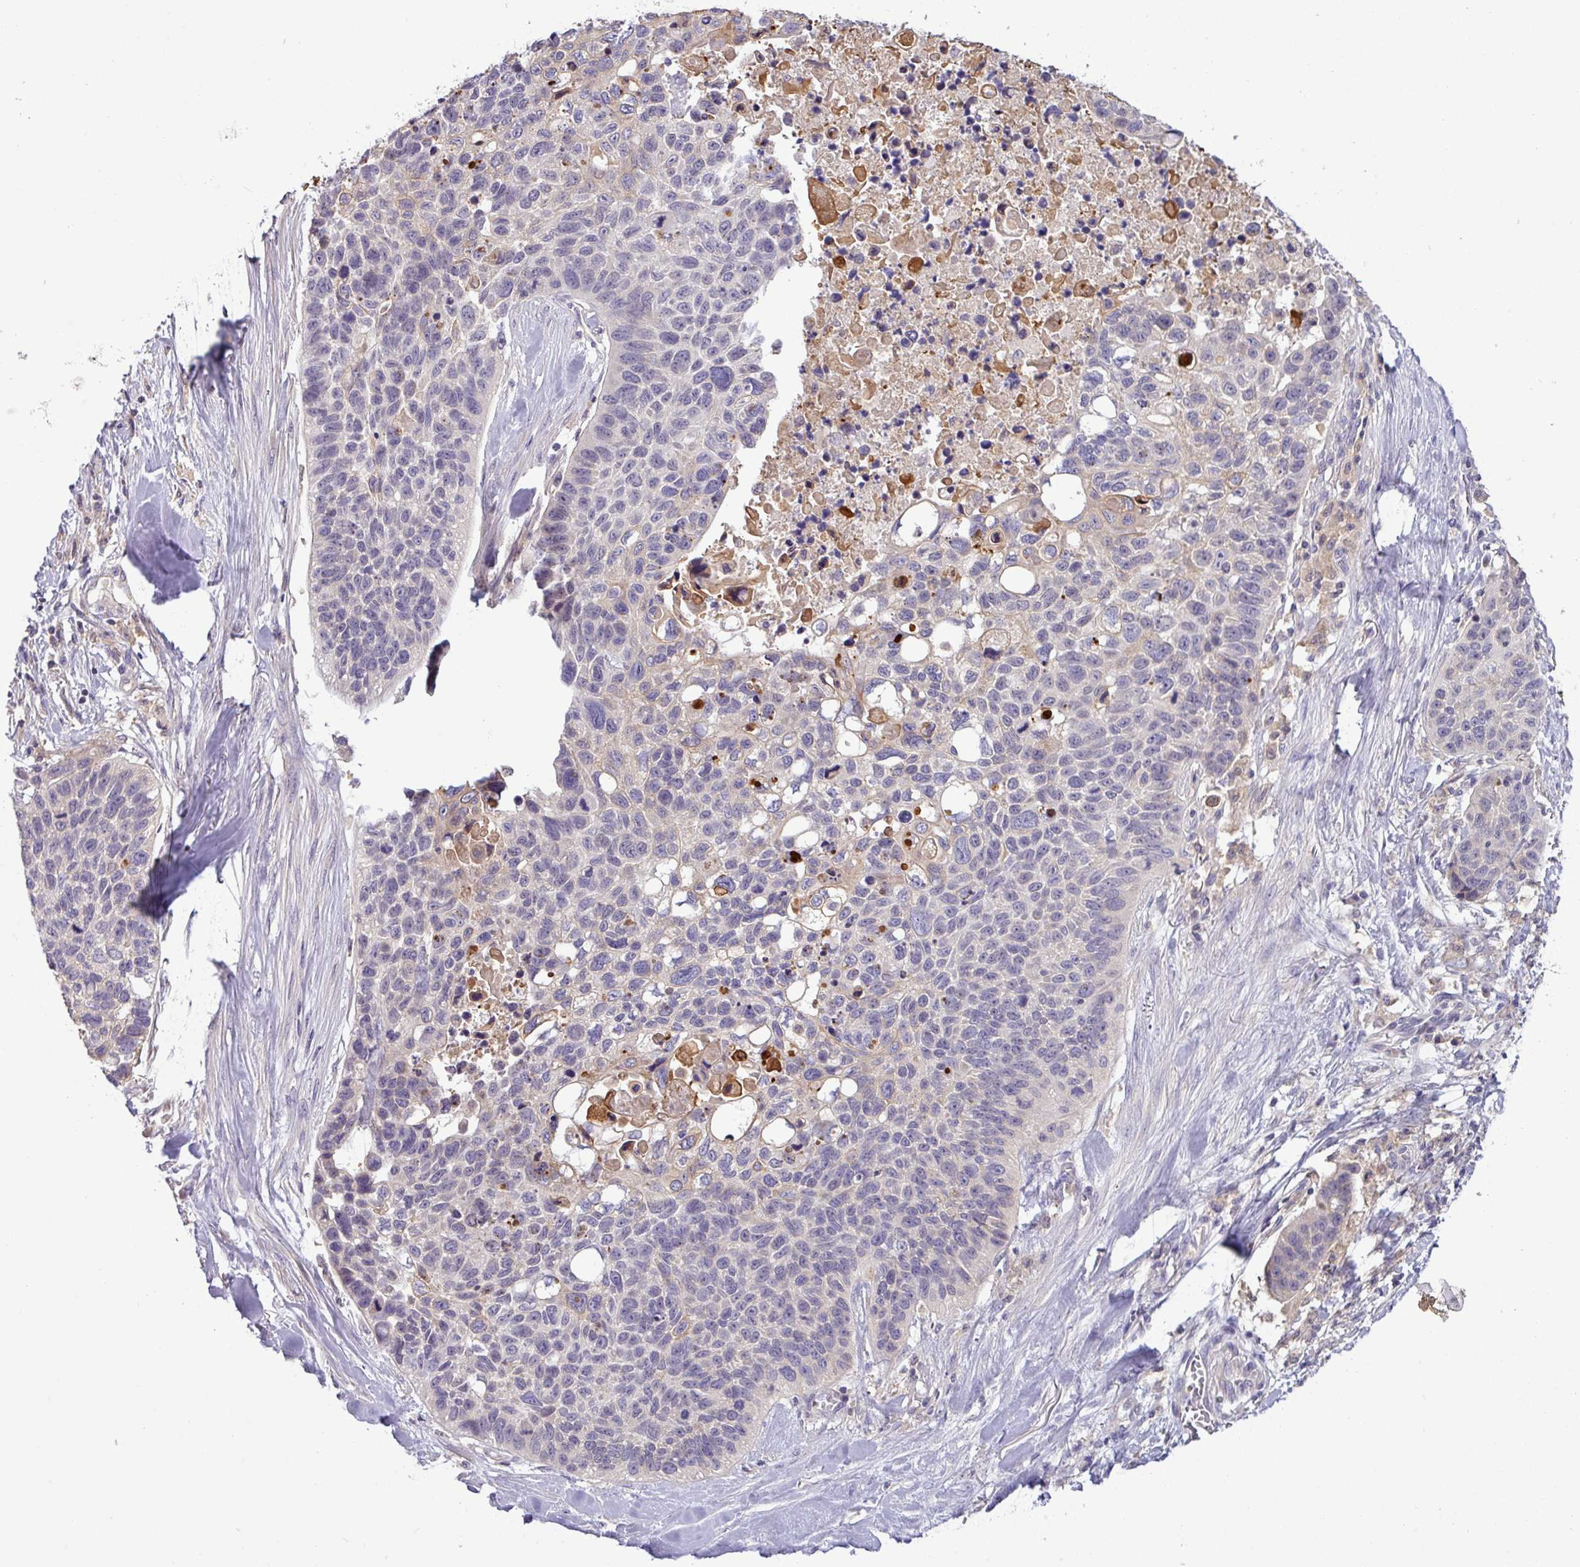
{"staining": {"intensity": "negative", "quantity": "none", "location": "none"}, "tissue": "lung cancer", "cell_type": "Tumor cells", "image_type": "cancer", "snomed": [{"axis": "morphology", "description": "Squamous cell carcinoma, NOS"}, {"axis": "topography", "description": "Lung"}], "caption": "Tumor cells are negative for brown protein staining in lung cancer.", "gene": "TMEM62", "patient": {"sex": "male", "age": 62}}